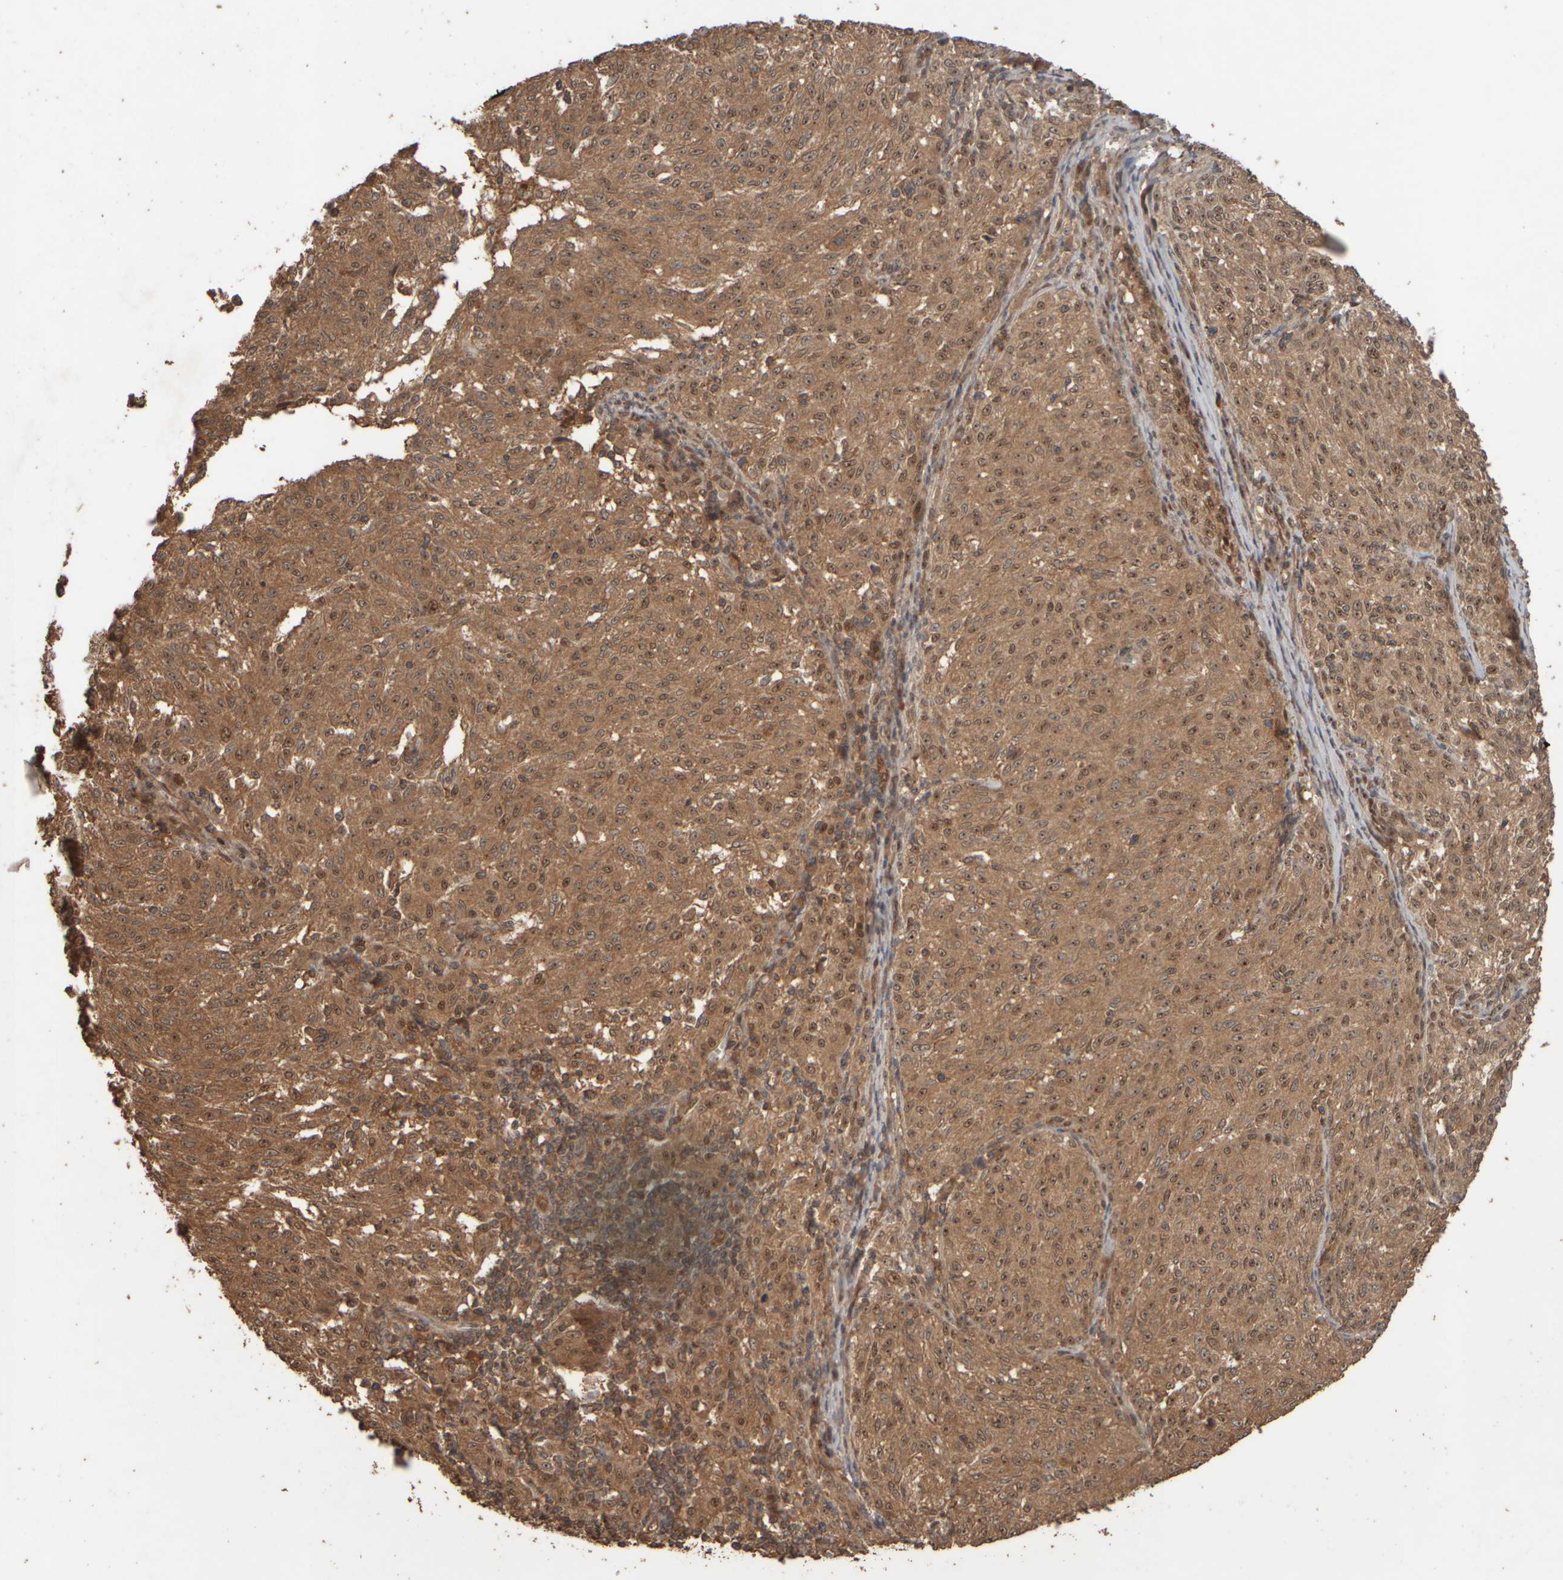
{"staining": {"intensity": "moderate", "quantity": ">75%", "location": "cytoplasmic/membranous,nuclear"}, "tissue": "melanoma", "cell_type": "Tumor cells", "image_type": "cancer", "snomed": [{"axis": "morphology", "description": "Malignant melanoma, NOS"}, {"axis": "topography", "description": "Skin"}], "caption": "Immunohistochemistry (IHC) micrograph of neoplastic tissue: malignant melanoma stained using IHC shows medium levels of moderate protein expression localized specifically in the cytoplasmic/membranous and nuclear of tumor cells, appearing as a cytoplasmic/membranous and nuclear brown color.", "gene": "SPHK1", "patient": {"sex": "female", "age": 72}}